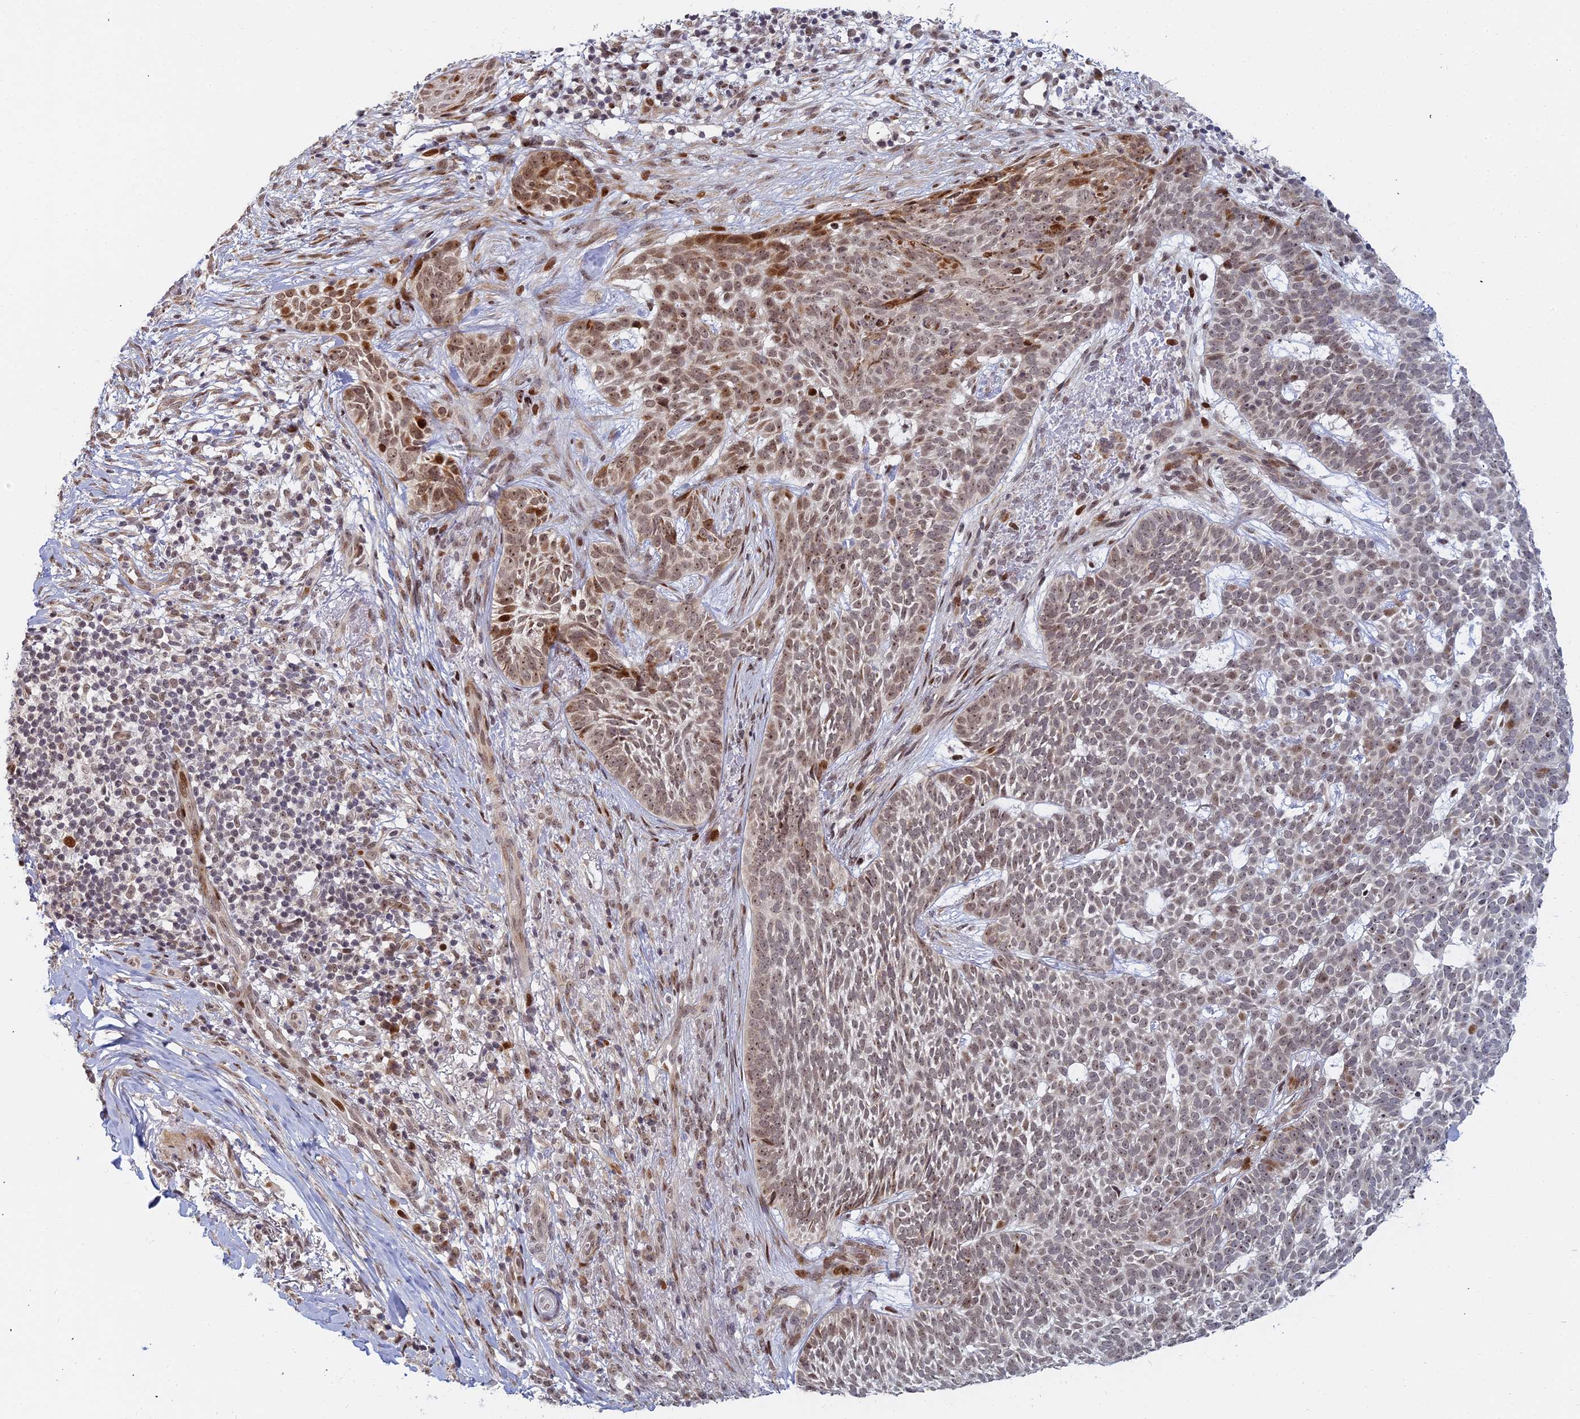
{"staining": {"intensity": "moderate", "quantity": ">75%", "location": "nuclear"}, "tissue": "skin cancer", "cell_type": "Tumor cells", "image_type": "cancer", "snomed": [{"axis": "morphology", "description": "Basal cell carcinoma"}, {"axis": "topography", "description": "Skin"}], "caption": "Tumor cells exhibit medium levels of moderate nuclear staining in approximately >75% of cells in human skin cancer (basal cell carcinoma). (Stains: DAB in brown, nuclei in blue, Microscopy: brightfield microscopy at high magnification).", "gene": "ABCA2", "patient": {"sex": "female", "age": 78}}